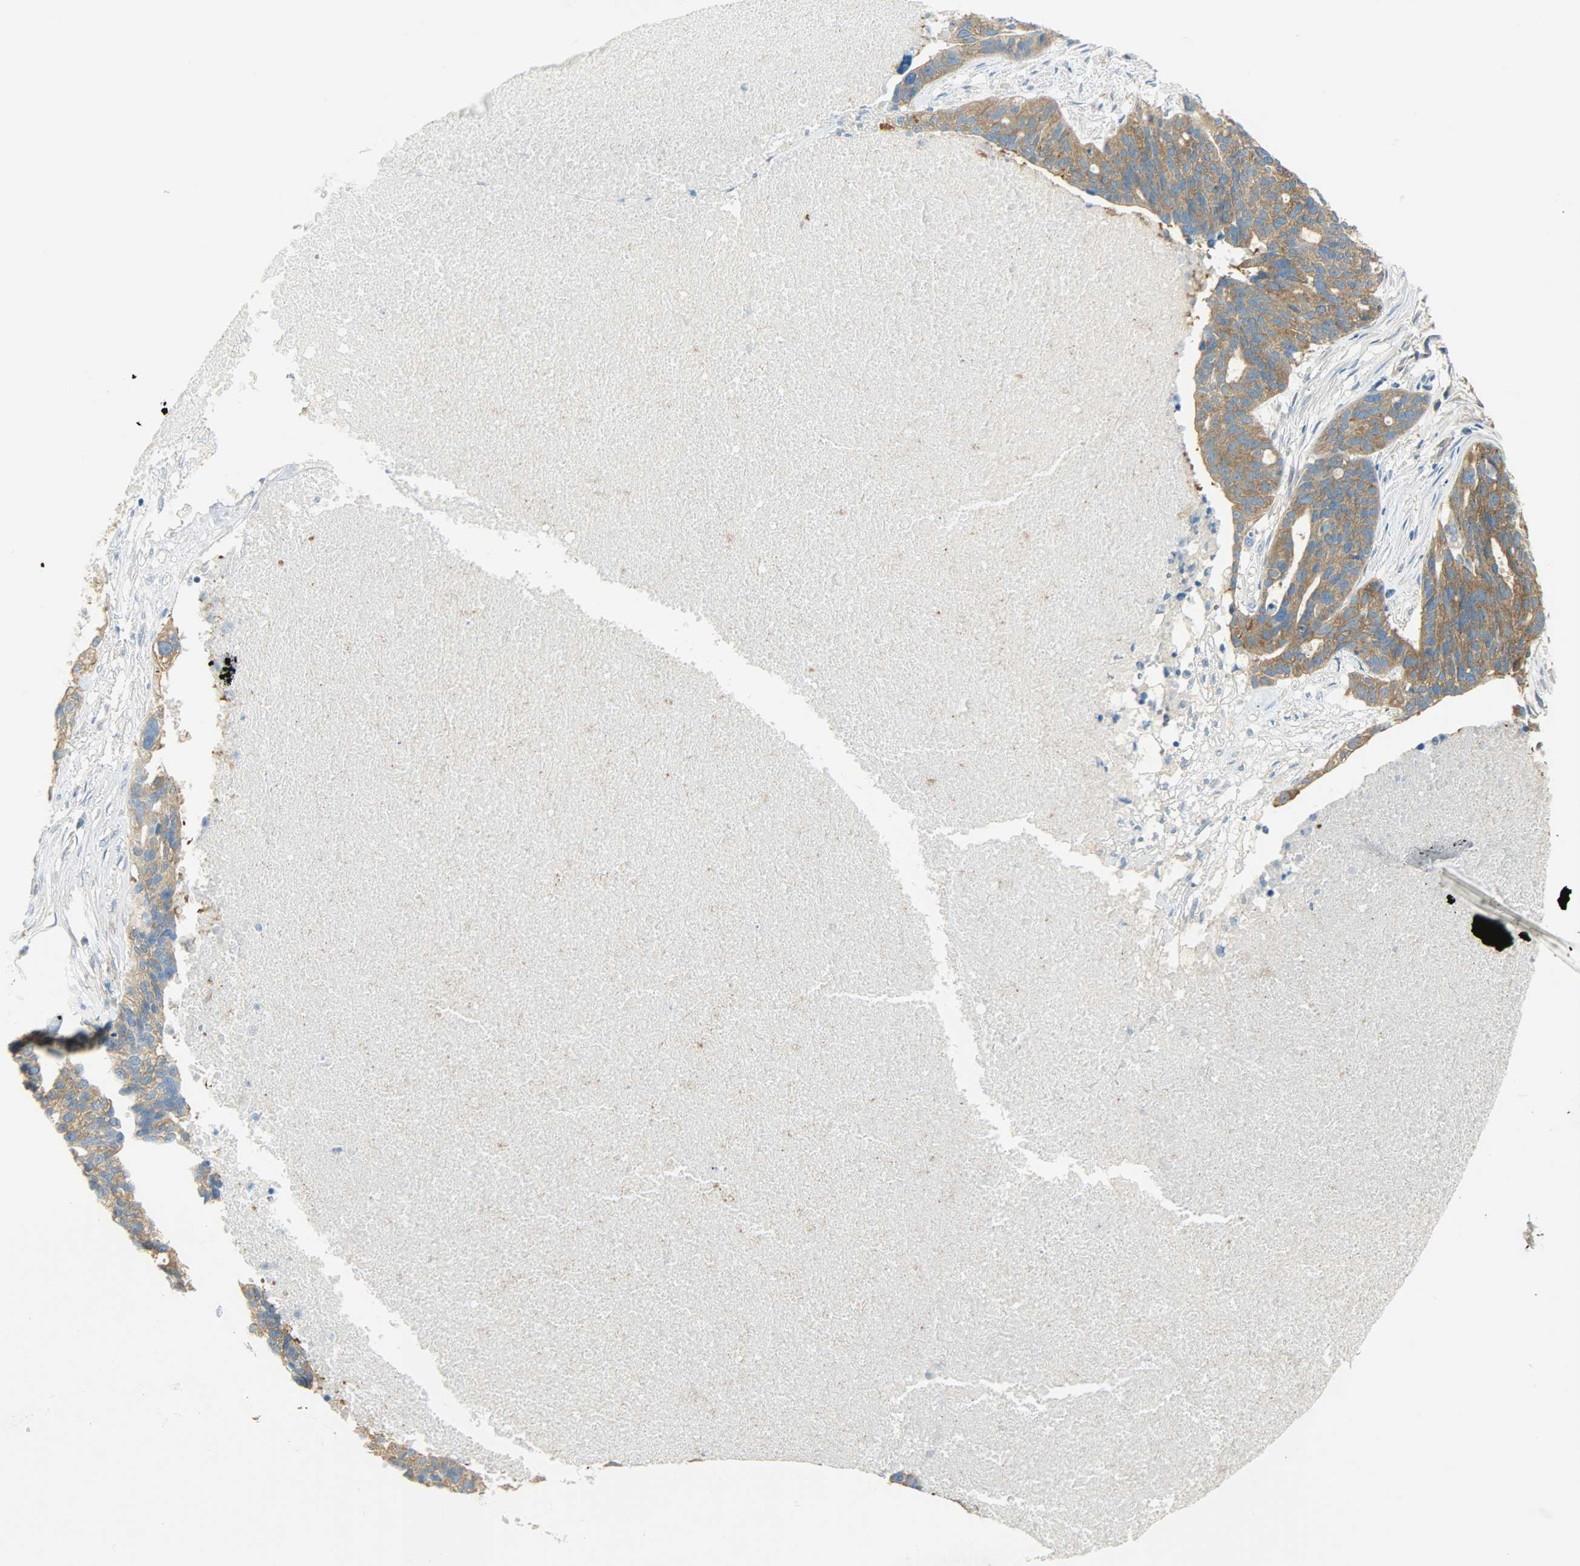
{"staining": {"intensity": "moderate", "quantity": ">75%", "location": "cytoplasmic/membranous"}, "tissue": "ovarian cancer", "cell_type": "Tumor cells", "image_type": "cancer", "snomed": [{"axis": "morphology", "description": "Cystadenocarcinoma, serous, NOS"}, {"axis": "topography", "description": "Ovary"}], "caption": "There is medium levels of moderate cytoplasmic/membranous staining in tumor cells of ovarian cancer, as demonstrated by immunohistochemical staining (brown color).", "gene": "TSC22D2", "patient": {"sex": "female", "age": 59}}